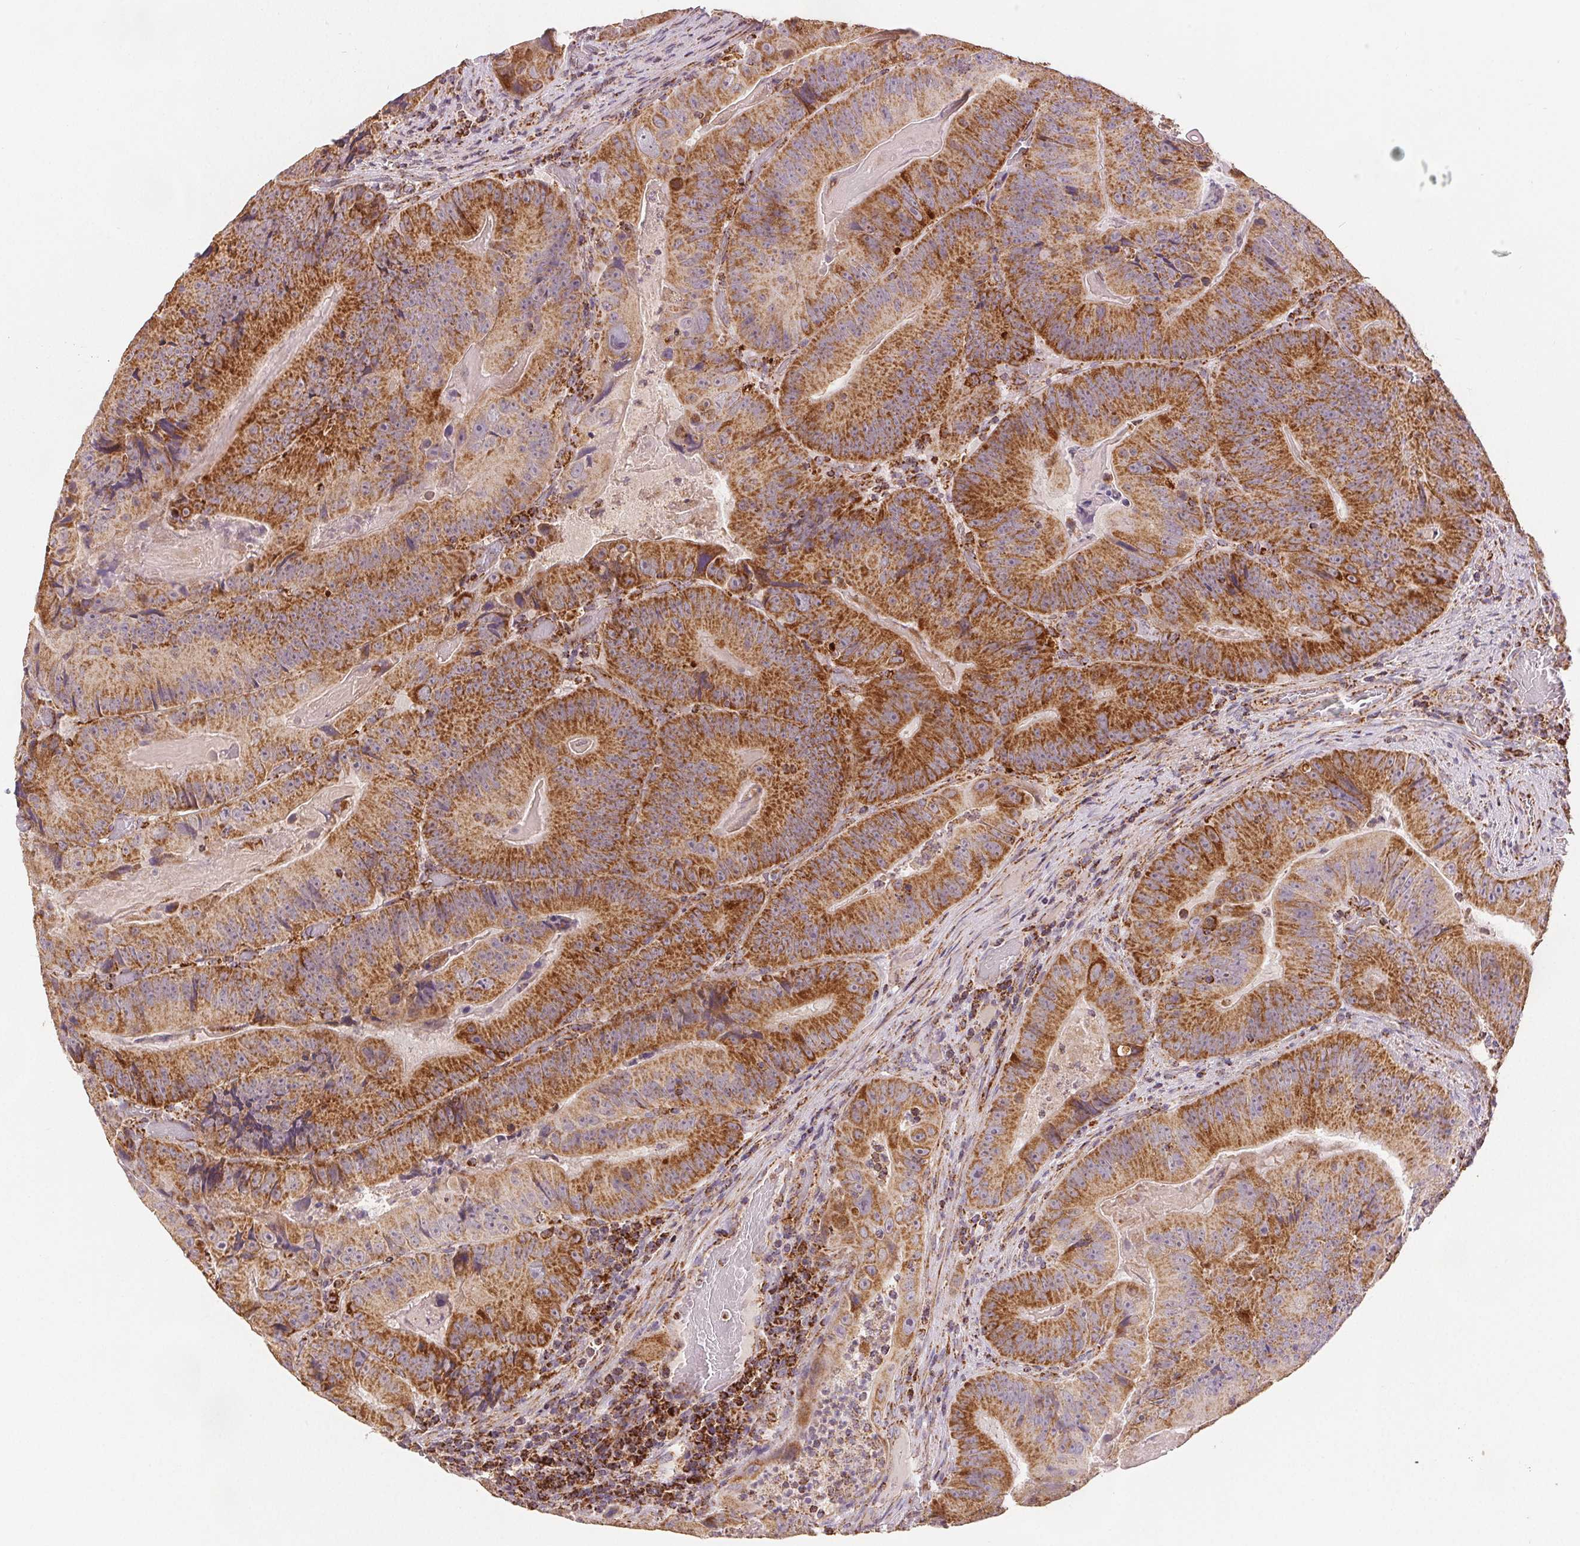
{"staining": {"intensity": "moderate", "quantity": "25%-75%", "location": "cytoplasmic/membranous"}, "tissue": "colorectal cancer", "cell_type": "Tumor cells", "image_type": "cancer", "snomed": [{"axis": "morphology", "description": "Adenocarcinoma, NOS"}, {"axis": "topography", "description": "Colon"}], "caption": "Immunohistochemical staining of adenocarcinoma (colorectal) shows medium levels of moderate cytoplasmic/membranous protein staining in approximately 25%-75% of tumor cells.", "gene": "SDHB", "patient": {"sex": "female", "age": 86}}